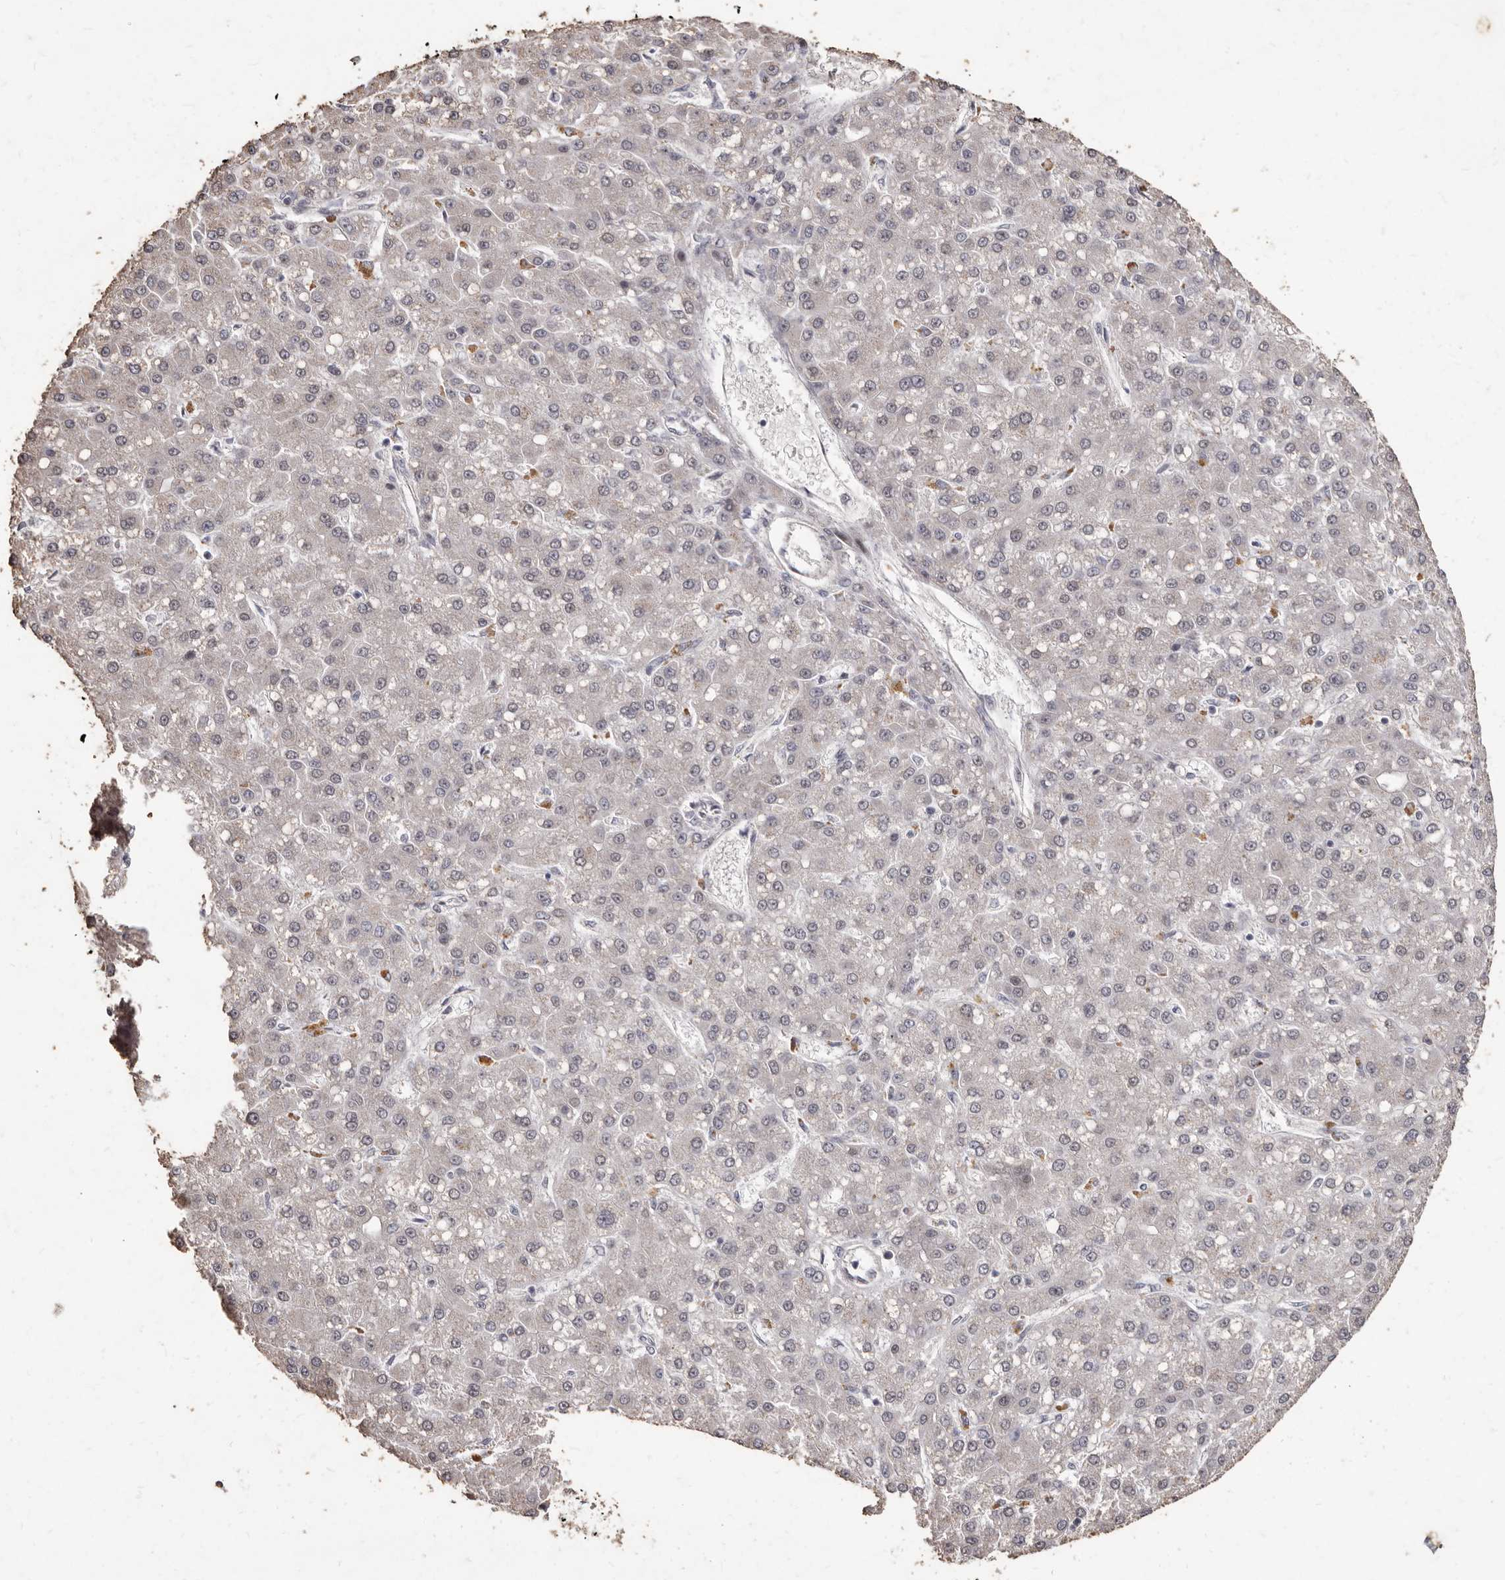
{"staining": {"intensity": "negative", "quantity": "none", "location": "none"}, "tissue": "liver cancer", "cell_type": "Tumor cells", "image_type": "cancer", "snomed": [{"axis": "morphology", "description": "Carcinoma, Hepatocellular, NOS"}, {"axis": "topography", "description": "Liver"}], "caption": "Human liver cancer (hepatocellular carcinoma) stained for a protein using IHC demonstrates no positivity in tumor cells.", "gene": "ACLY", "patient": {"sex": "male", "age": 67}}